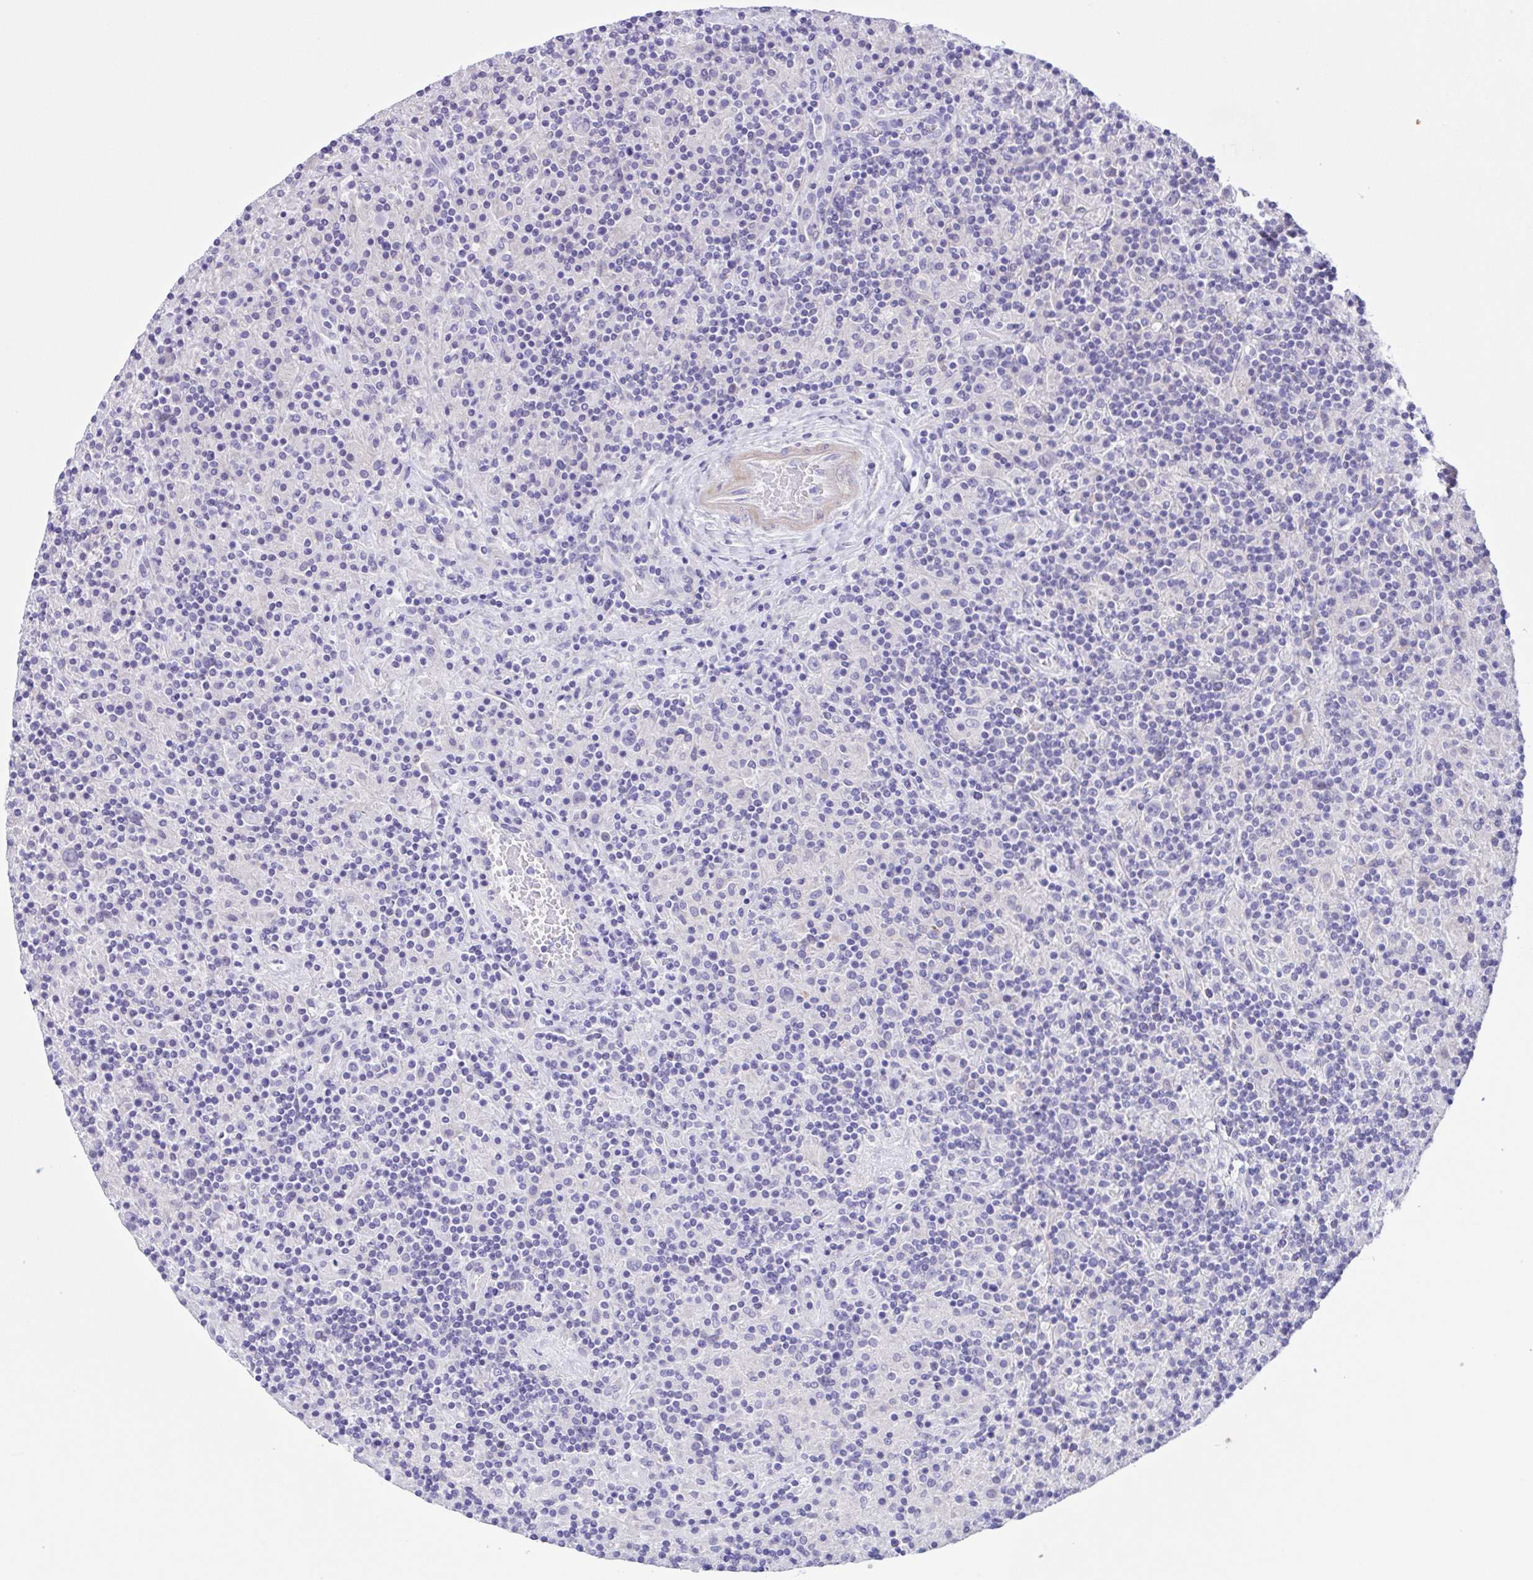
{"staining": {"intensity": "negative", "quantity": "none", "location": "none"}, "tissue": "lymphoma", "cell_type": "Tumor cells", "image_type": "cancer", "snomed": [{"axis": "morphology", "description": "Hodgkin's disease, NOS"}, {"axis": "topography", "description": "Lymph node"}], "caption": "Immunohistochemical staining of human Hodgkin's disease displays no significant expression in tumor cells.", "gene": "ISM2", "patient": {"sex": "male", "age": 70}}